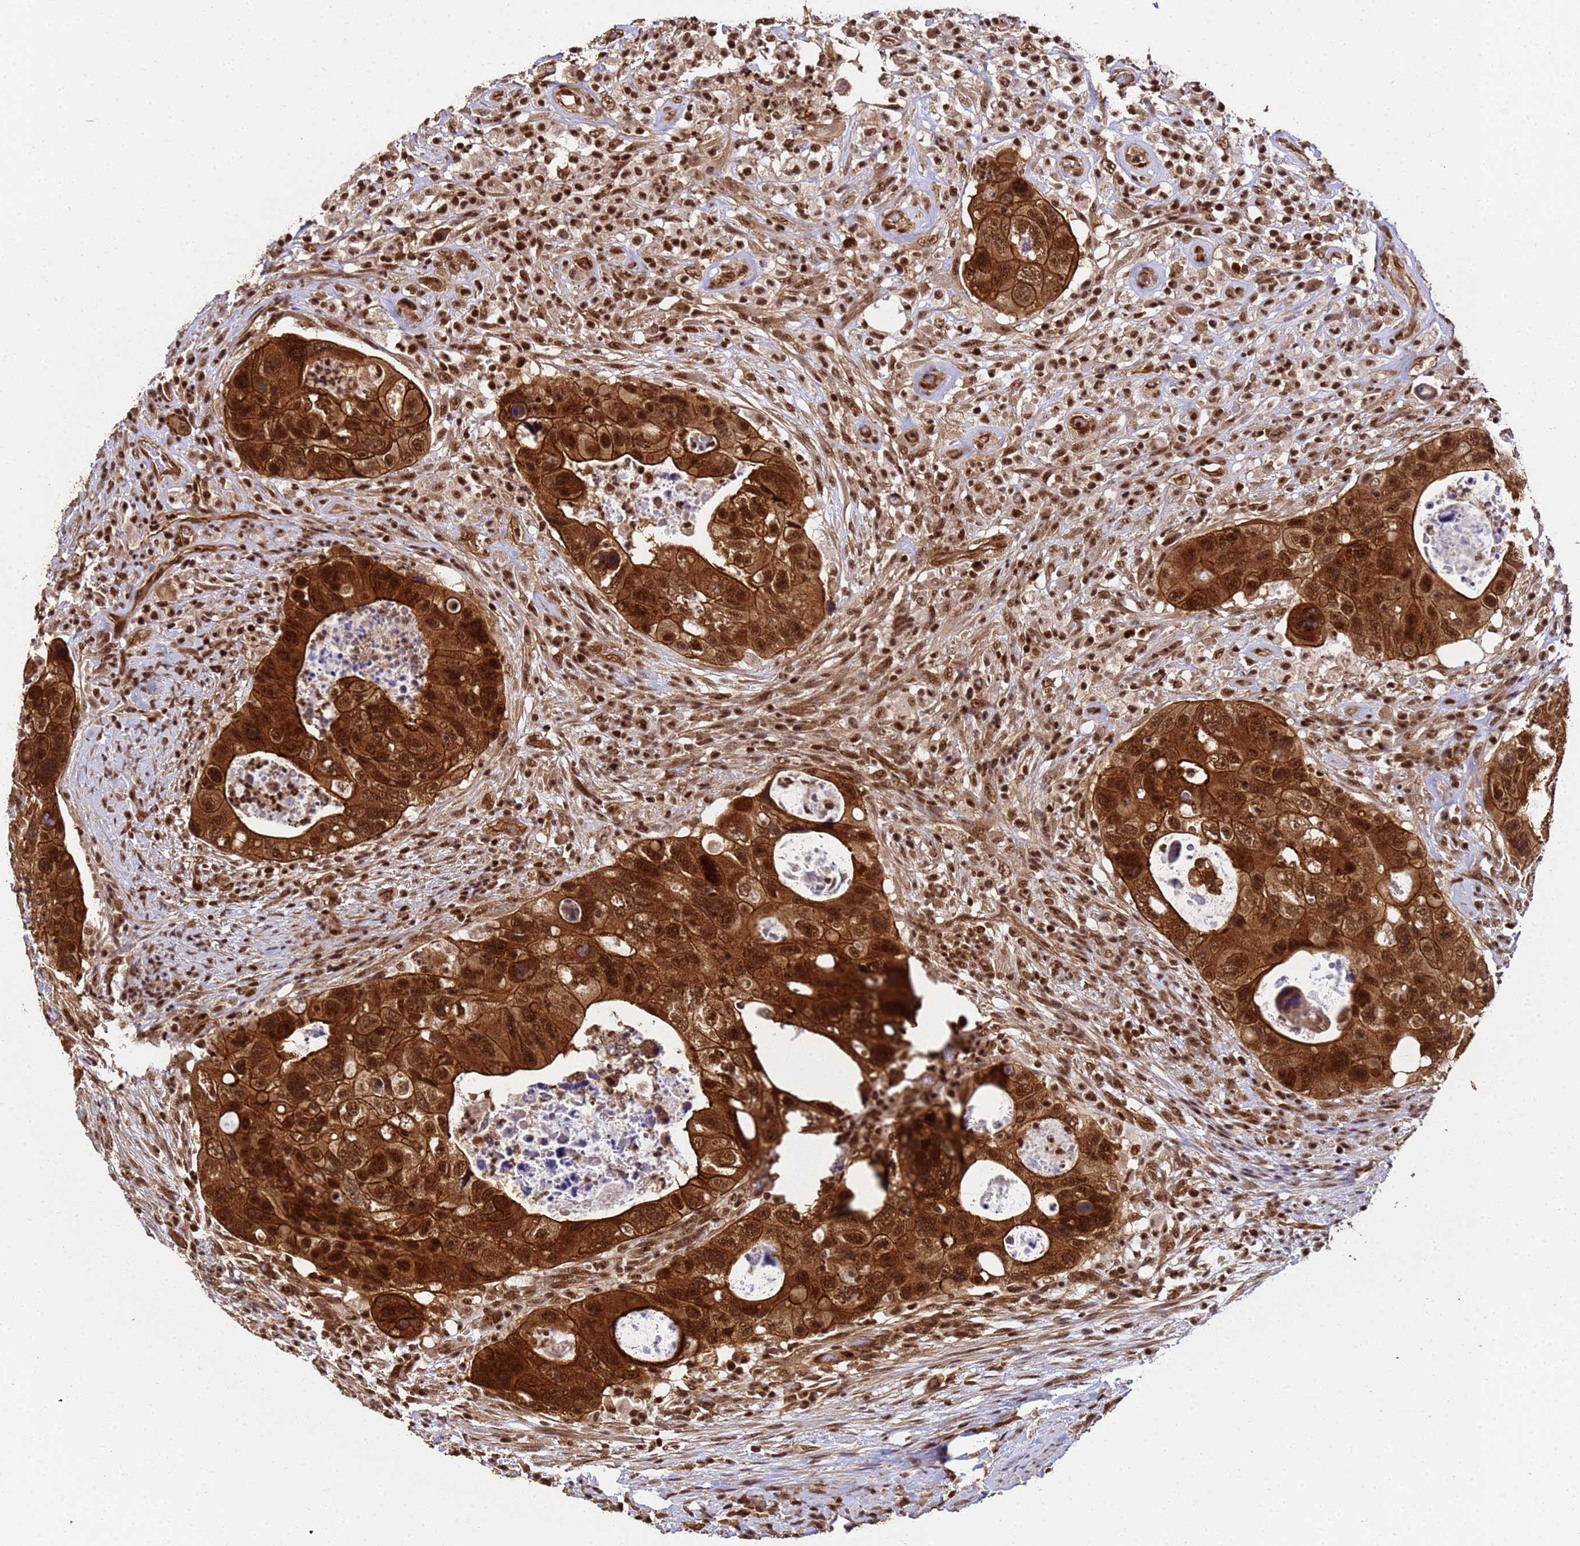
{"staining": {"intensity": "strong", "quantity": ">75%", "location": "cytoplasmic/membranous,nuclear"}, "tissue": "colorectal cancer", "cell_type": "Tumor cells", "image_type": "cancer", "snomed": [{"axis": "morphology", "description": "Adenocarcinoma, NOS"}, {"axis": "topography", "description": "Rectum"}], "caption": "Immunohistochemical staining of human colorectal cancer reveals high levels of strong cytoplasmic/membranous and nuclear protein positivity in approximately >75% of tumor cells.", "gene": "SYF2", "patient": {"sex": "male", "age": 59}}